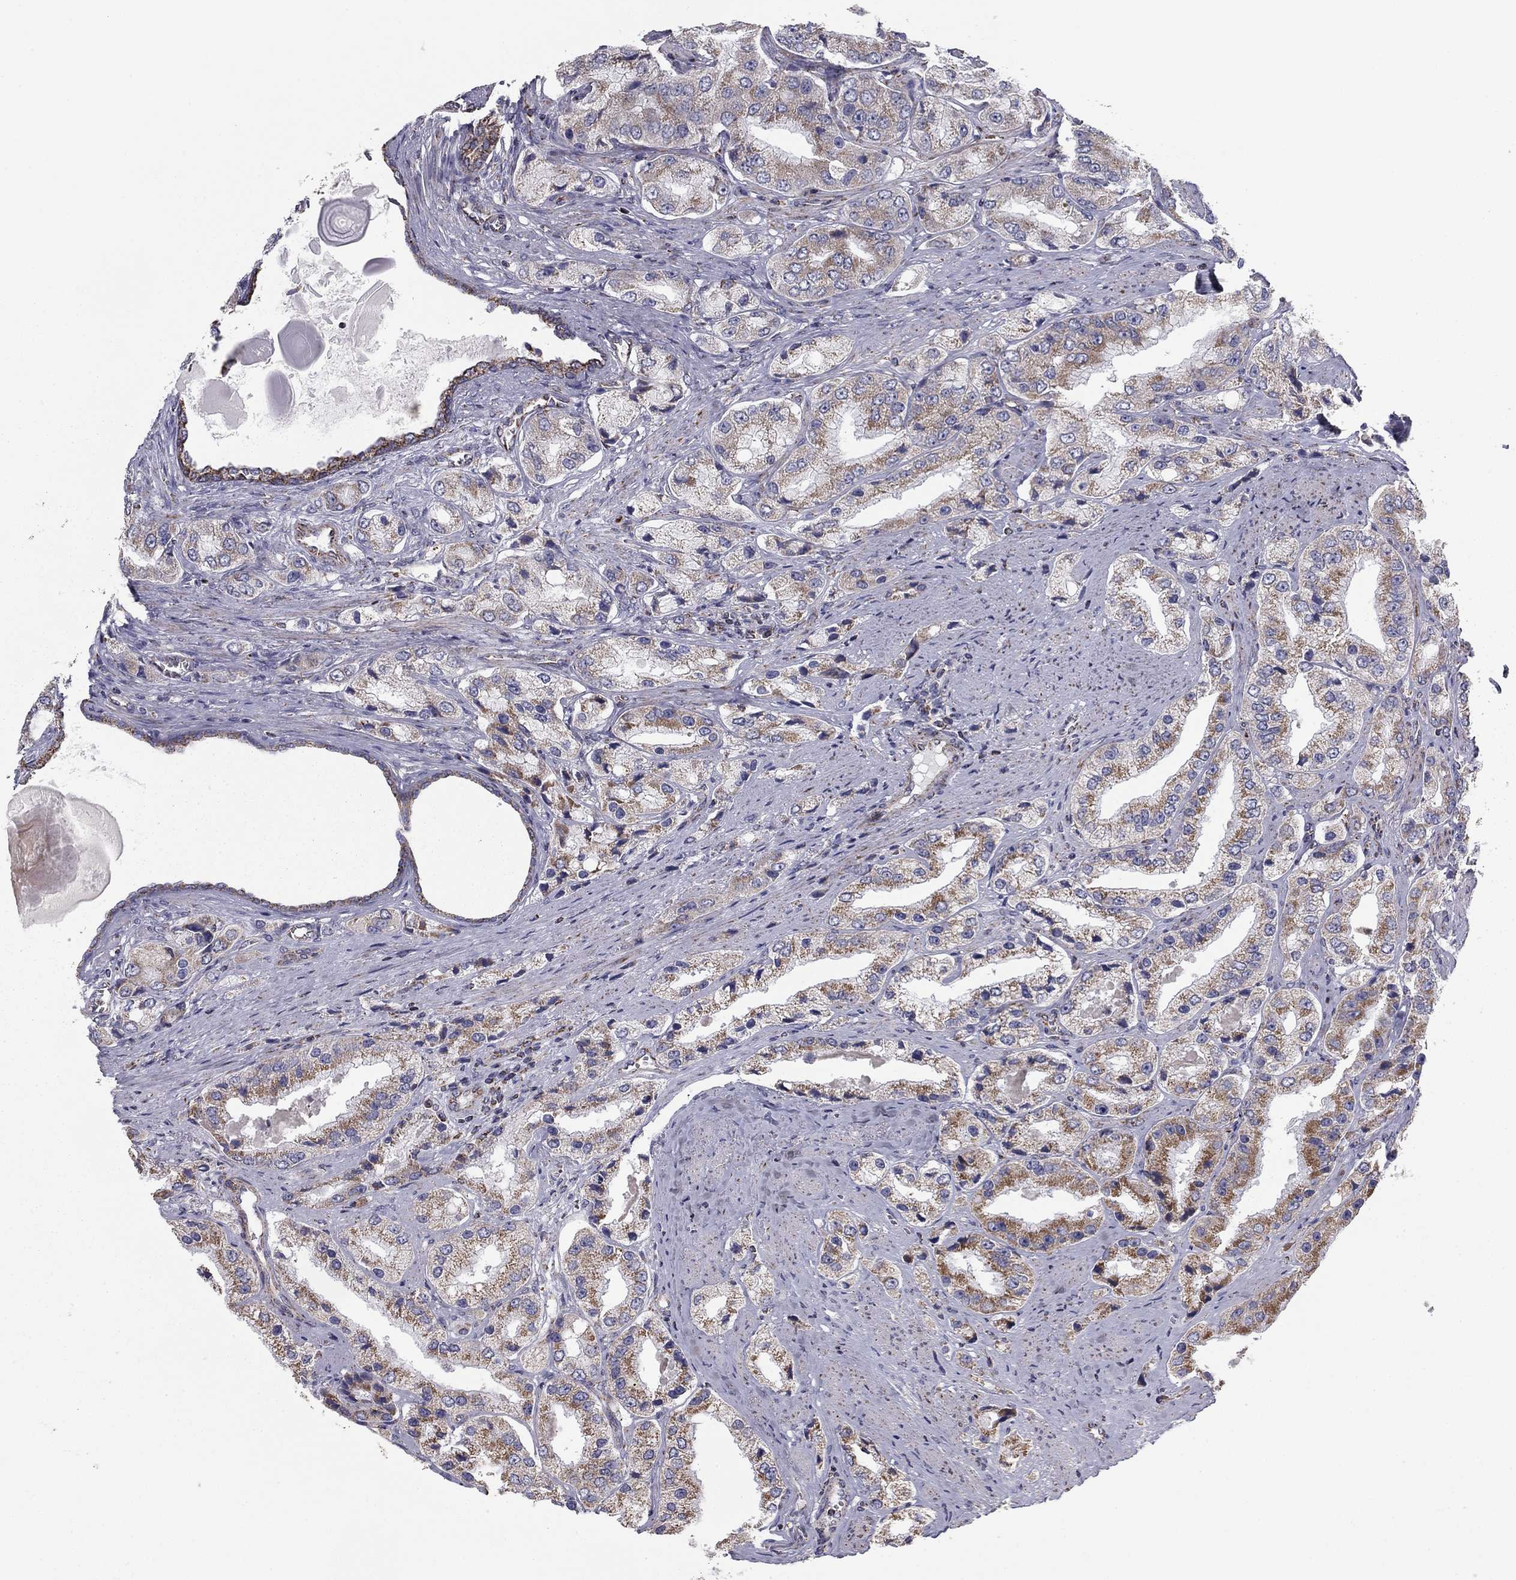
{"staining": {"intensity": "moderate", "quantity": ">75%", "location": "cytoplasmic/membranous"}, "tissue": "prostate cancer", "cell_type": "Tumor cells", "image_type": "cancer", "snomed": [{"axis": "morphology", "description": "Adenocarcinoma, Low grade"}, {"axis": "topography", "description": "Prostate"}], "caption": "Immunohistochemical staining of human prostate cancer (low-grade adenocarcinoma) shows medium levels of moderate cytoplasmic/membranous staining in about >75% of tumor cells.", "gene": "NDUFV1", "patient": {"sex": "male", "age": 69}}